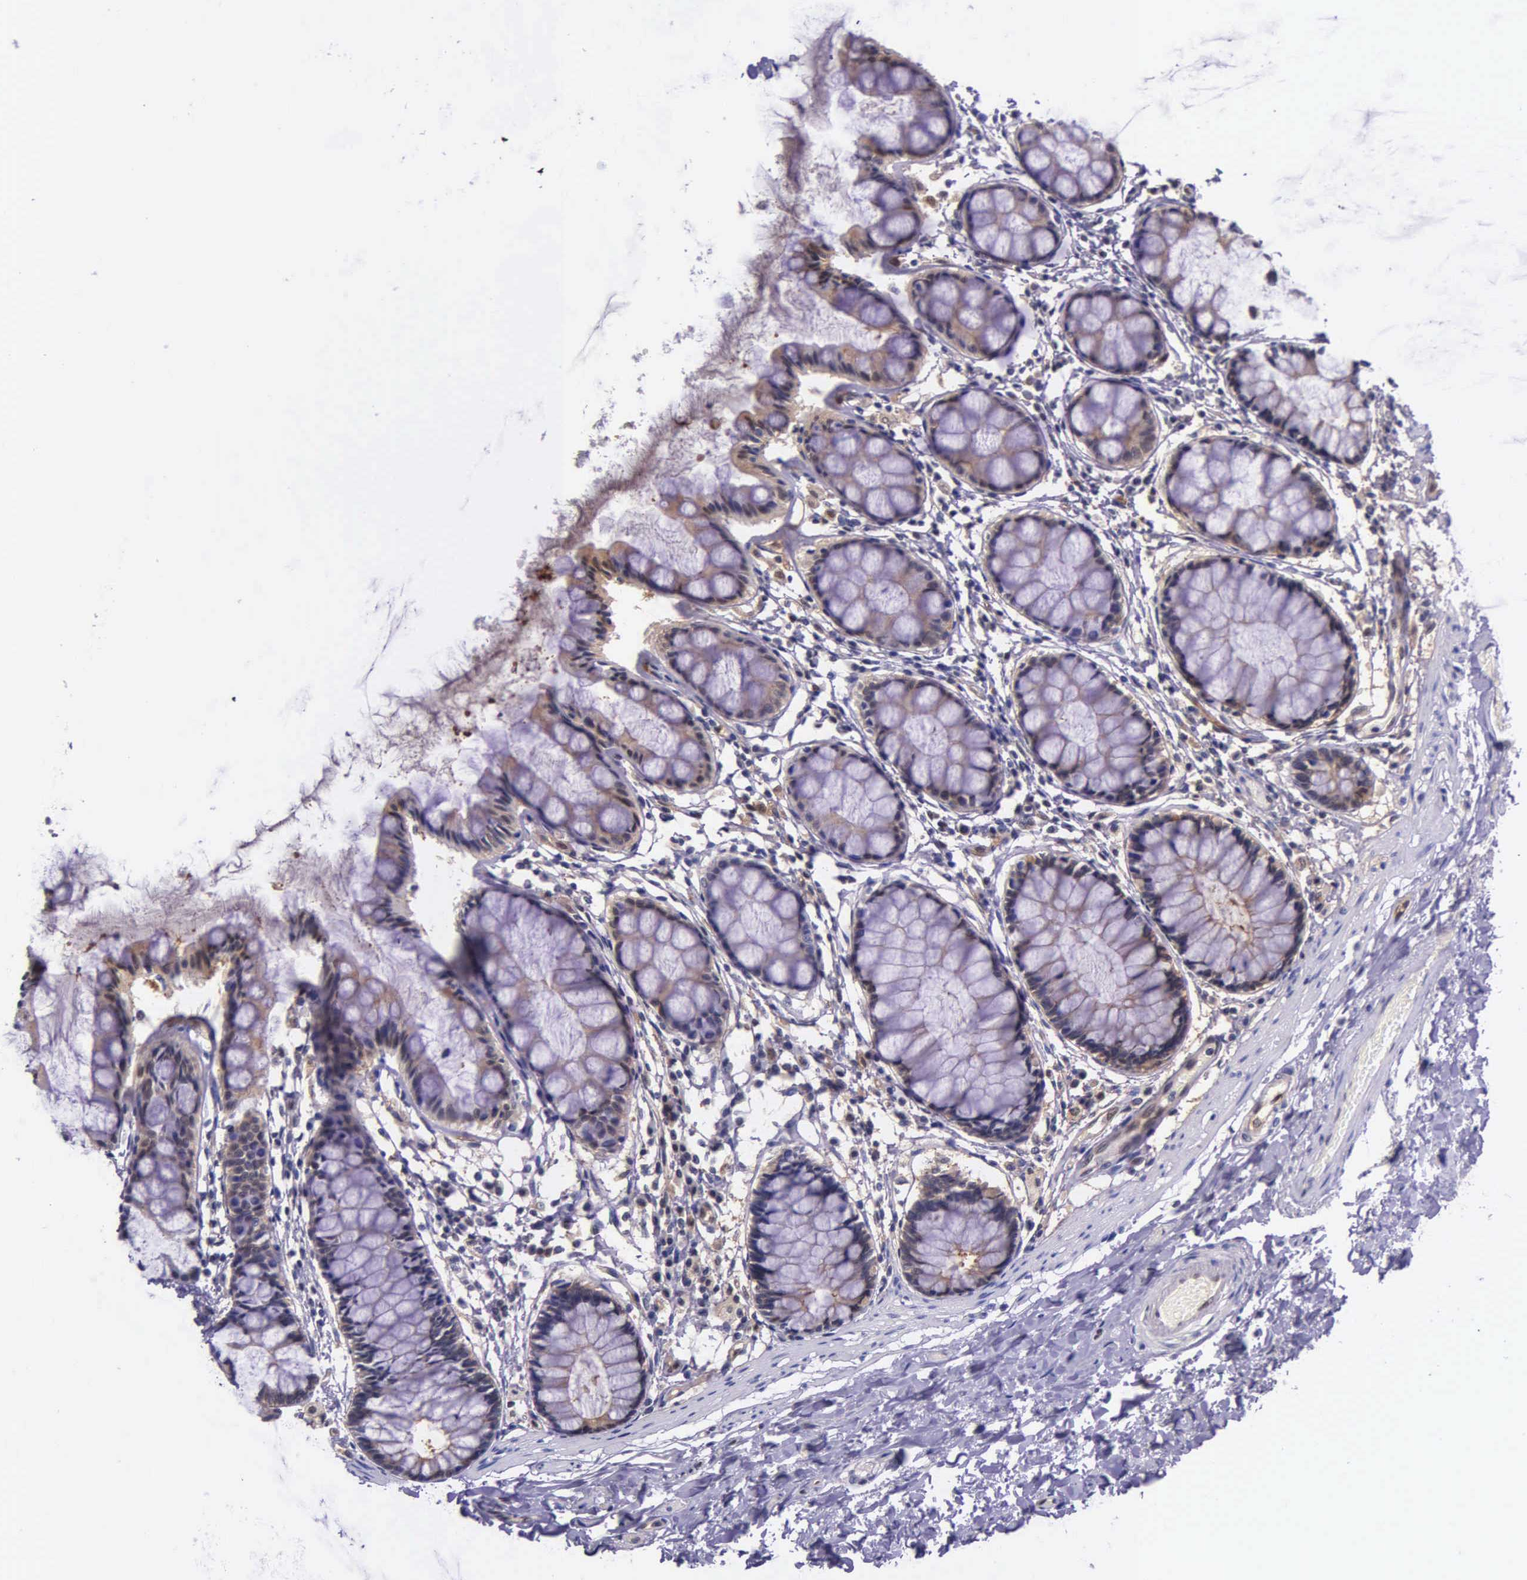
{"staining": {"intensity": "weak", "quantity": ">75%", "location": "cytoplasmic/membranous"}, "tissue": "rectum", "cell_type": "Glandular cells", "image_type": "normal", "snomed": [{"axis": "morphology", "description": "Normal tissue, NOS"}, {"axis": "topography", "description": "Rectum"}], "caption": "High-magnification brightfield microscopy of normal rectum stained with DAB (3,3'-diaminobenzidine) (brown) and counterstained with hematoxylin (blue). glandular cells exhibit weak cytoplasmic/membranous expression is seen in about>75% of cells.", "gene": "GMPR2", "patient": {"sex": "male", "age": 86}}